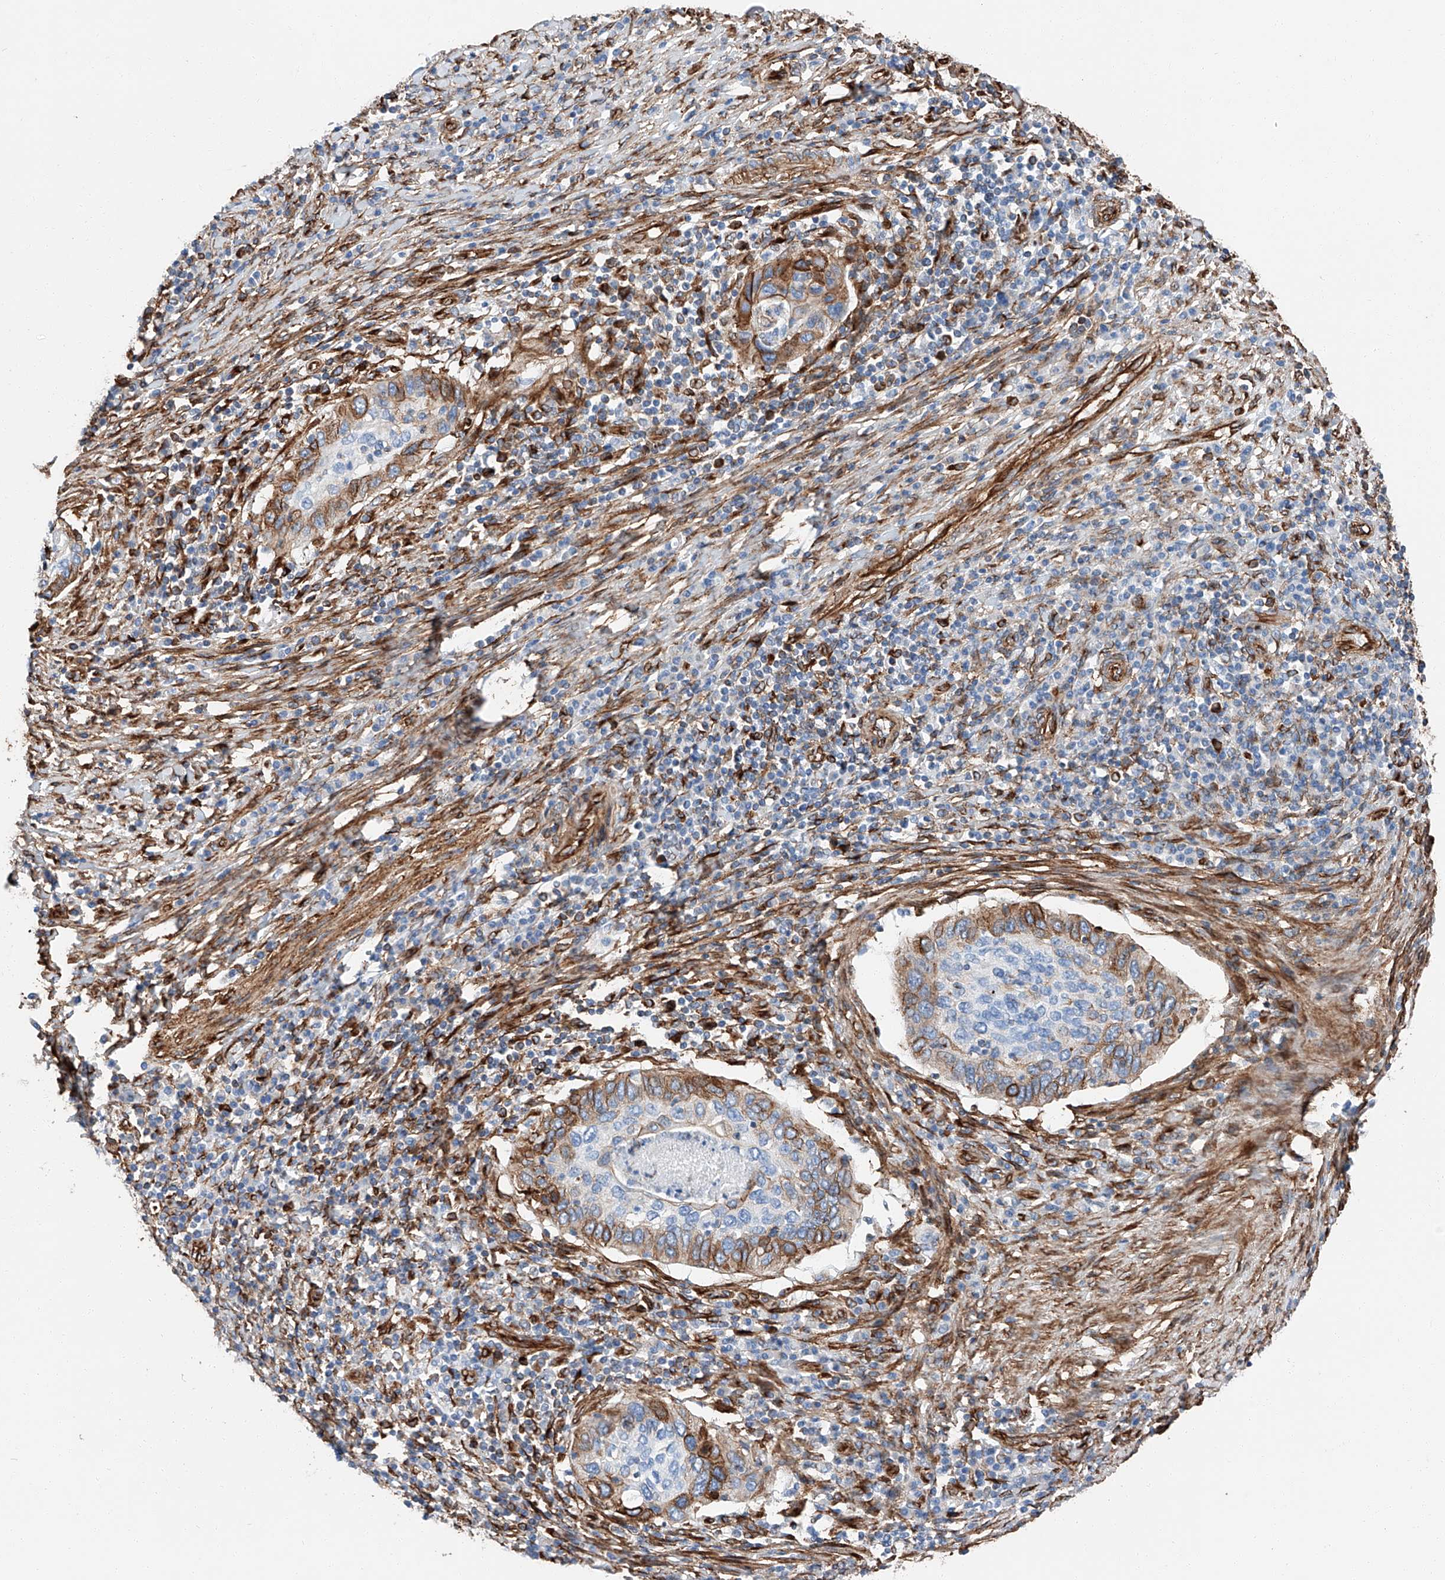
{"staining": {"intensity": "moderate", "quantity": "<25%", "location": "cytoplasmic/membranous"}, "tissue": "cervical cancer", "cell_type": "Tumor cells", "image_type": "cancer", "snomed": [{"axis": "morphology", "description": "Squamous cell carcinoma, NOS"}, {"axis": "topography", "description": "Cervix"}], "caption": "Protein analysis of cervical cancer (squamous cell carcinoma) tissue reveals moderate cytoplasmic/membranous expression in about <25% of tumor cells.", "gene": "ZNF804A", "patient": {"sex": "female", "age": 38}}